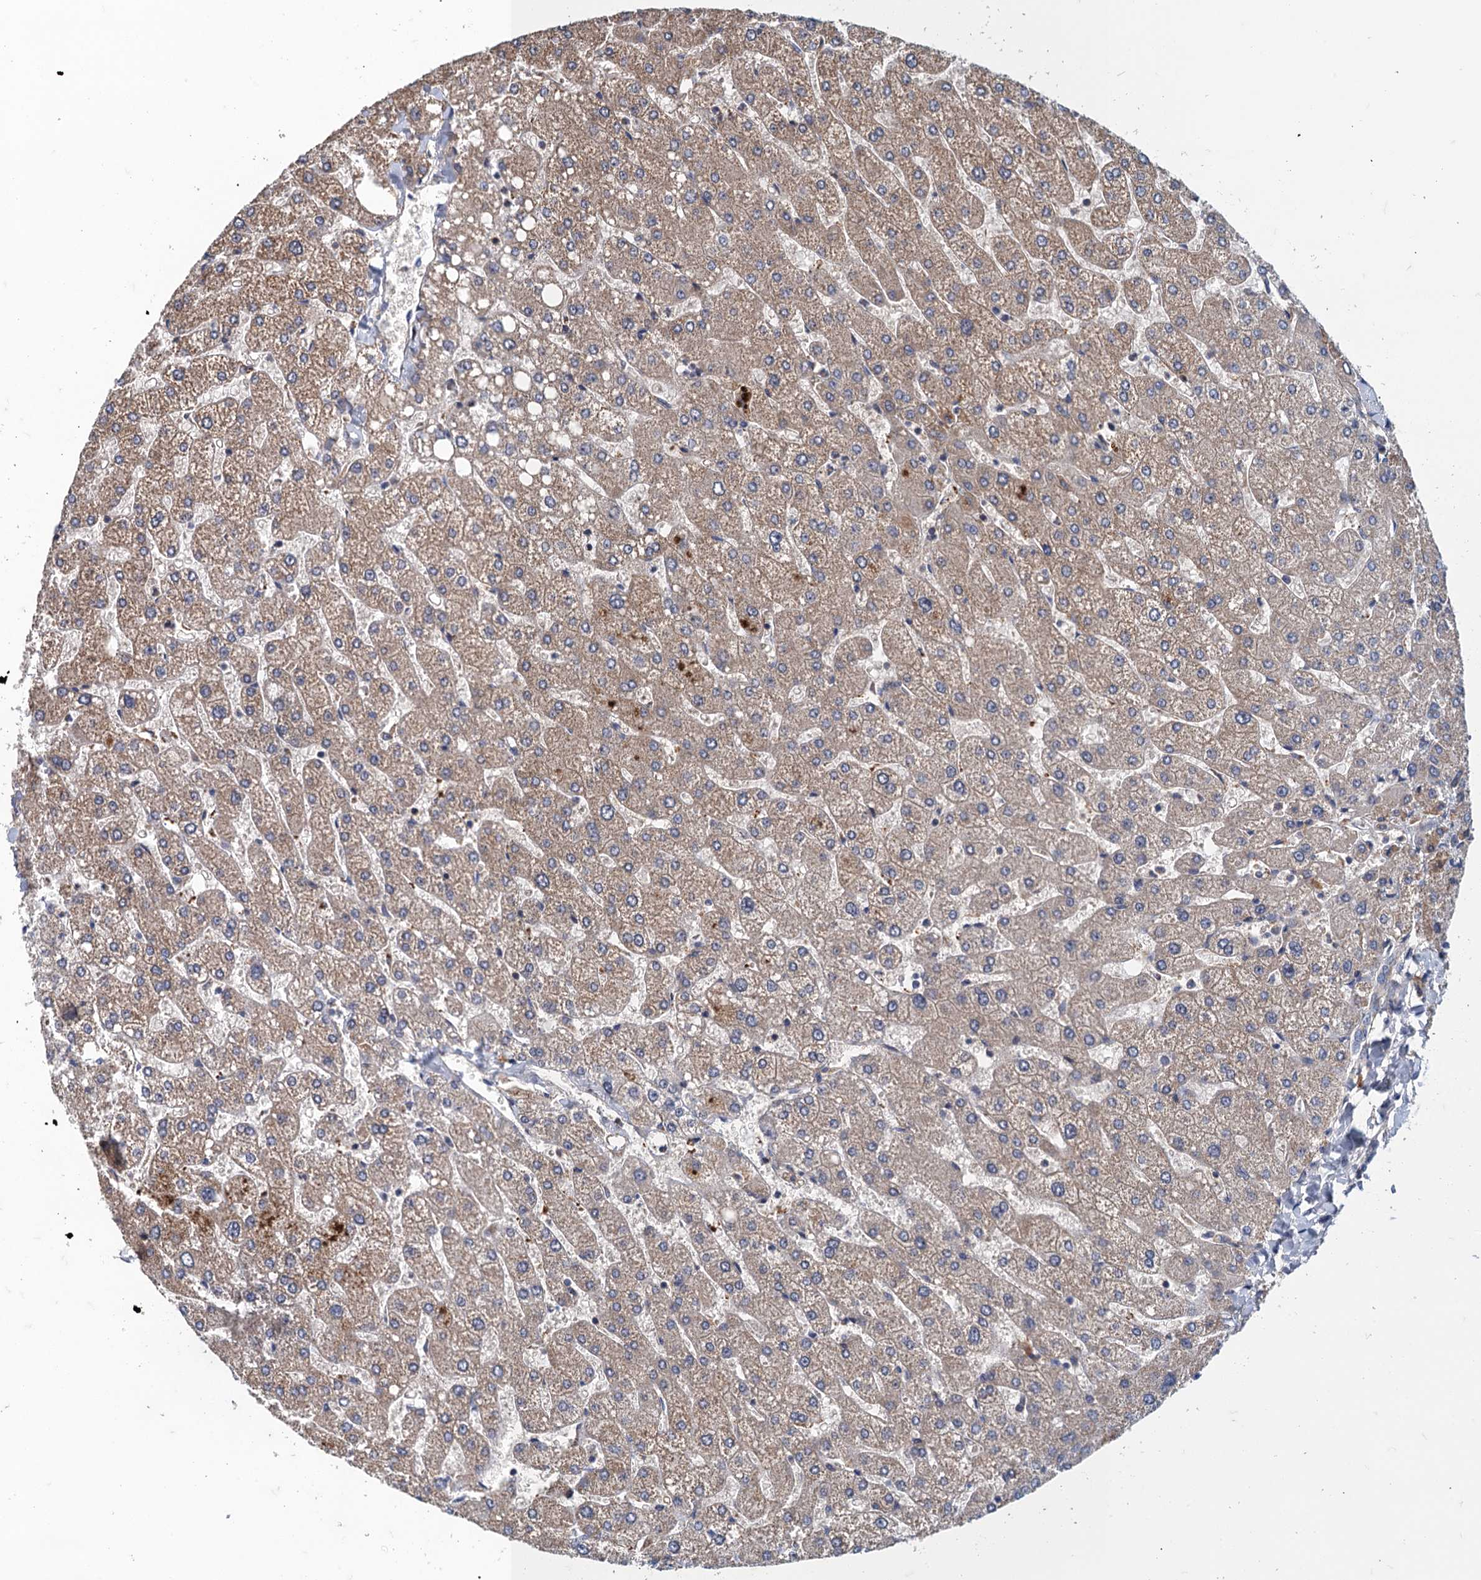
{"staining": {"intensity": "weak", "quantity": "<25%", "location": "cytoplasmic/membranous"}, "tissue": "liver", "cell_type": "Cholangiocytes", "image_type": "normal", "snomed": [{"axis": "morphology", "description": "Normal tissue, NOS"}, {"axis": "topography", "description": "Liver"}], "caption": "Cholangiocytes are negative for brown protein staining in unremarkable liver. The staining was performed using DAB to visualize the protein expression in brown, while the nuclei were stained in blue with hematoxylin (Magnification: 20x).", "gene": "MDM1", "patient": {"sex": "male", "age": 55}}